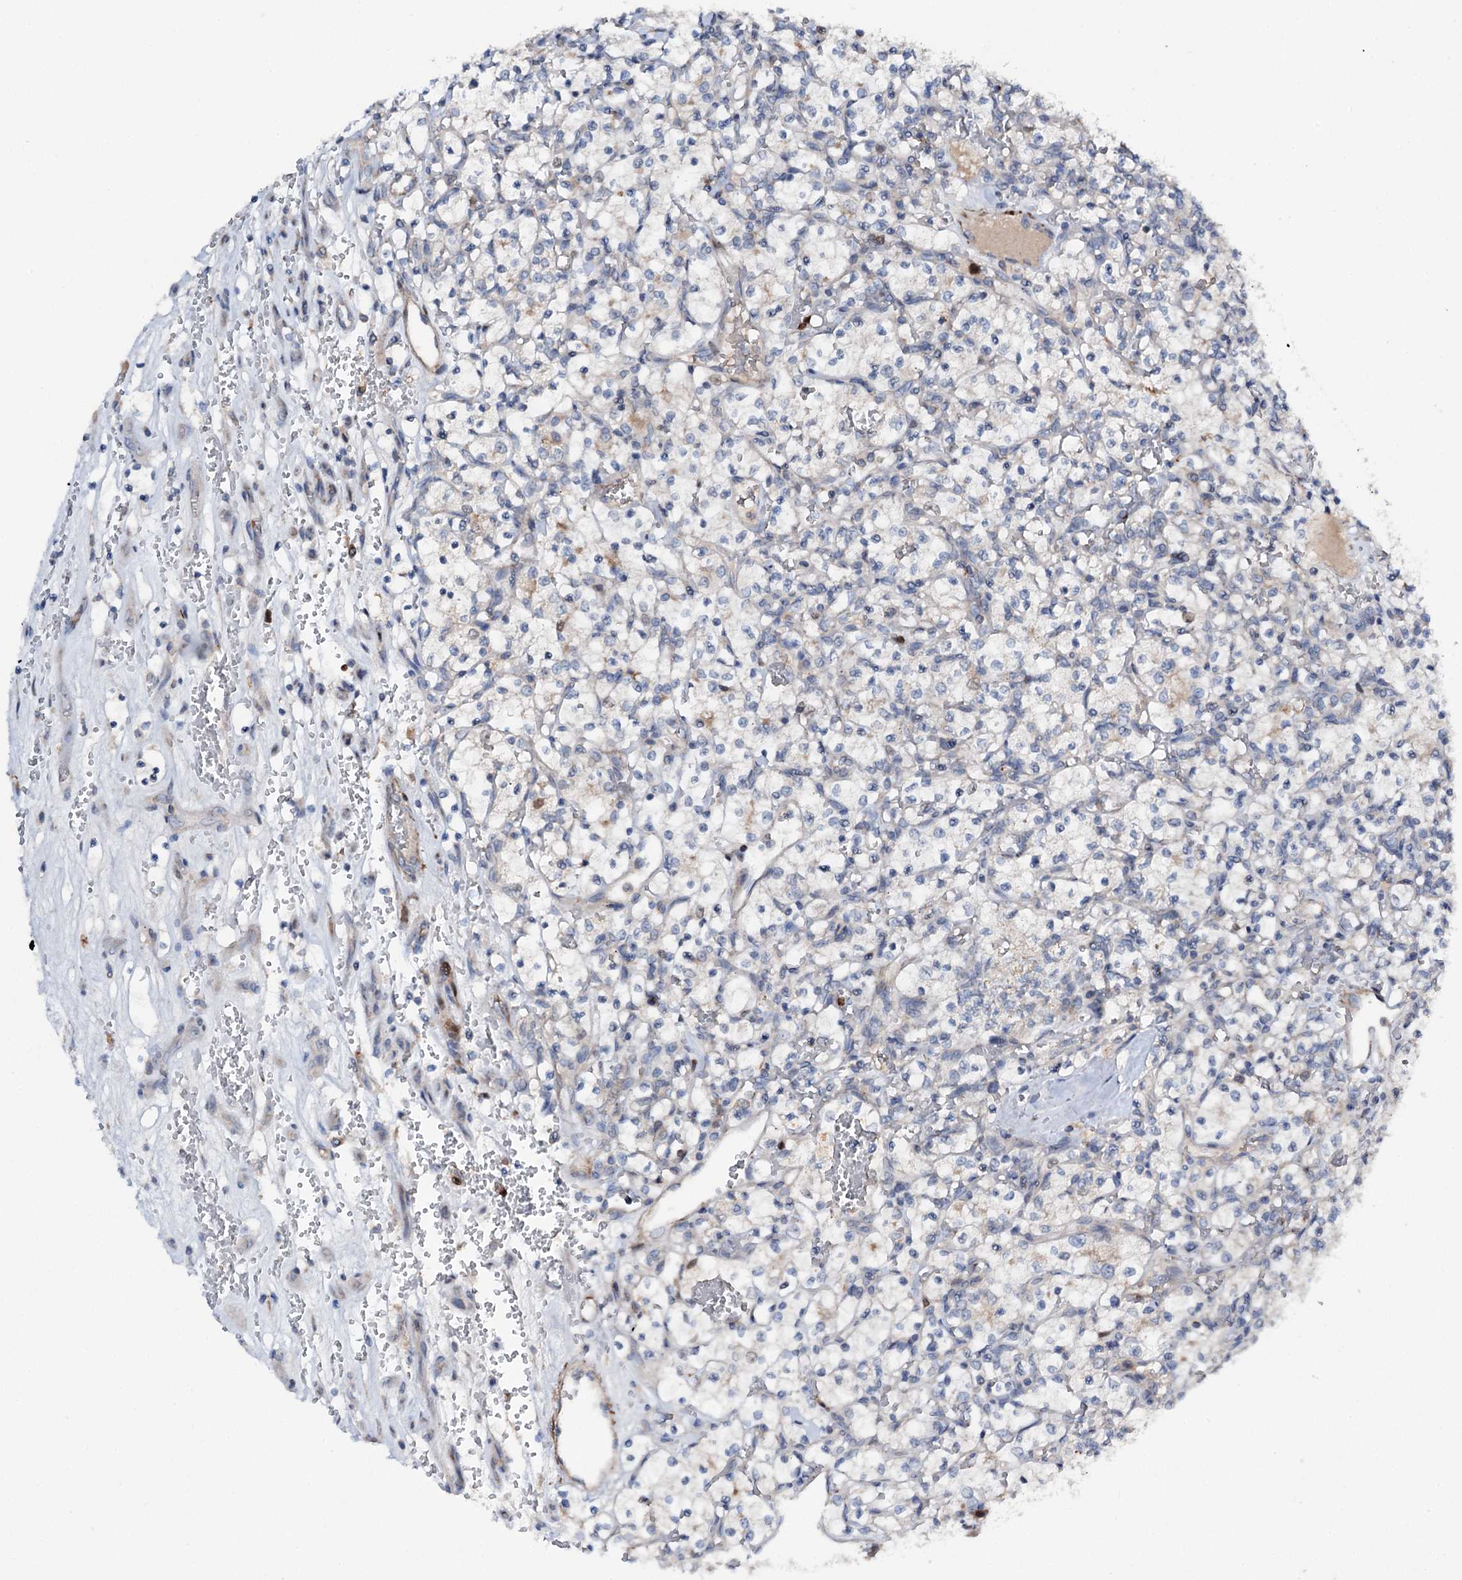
{"staining": {"intensity": "negative", "quantity": "none", "location": "none"}, "tissue": "renal cancer", "cell_type": "Tumor cells", "image_type": "cancer", "snomed": [{"axis": "morphology", "description": "Adenocarcinoma, NOS"}, {"axis": "topography", "description": "Kidney"}], "caption": "A micrograph of human renal adenocarcinoma is negative for staining in tumor cells.", "gene": "NCAPD2", "patient": {"sex": "female", "age": 69}}